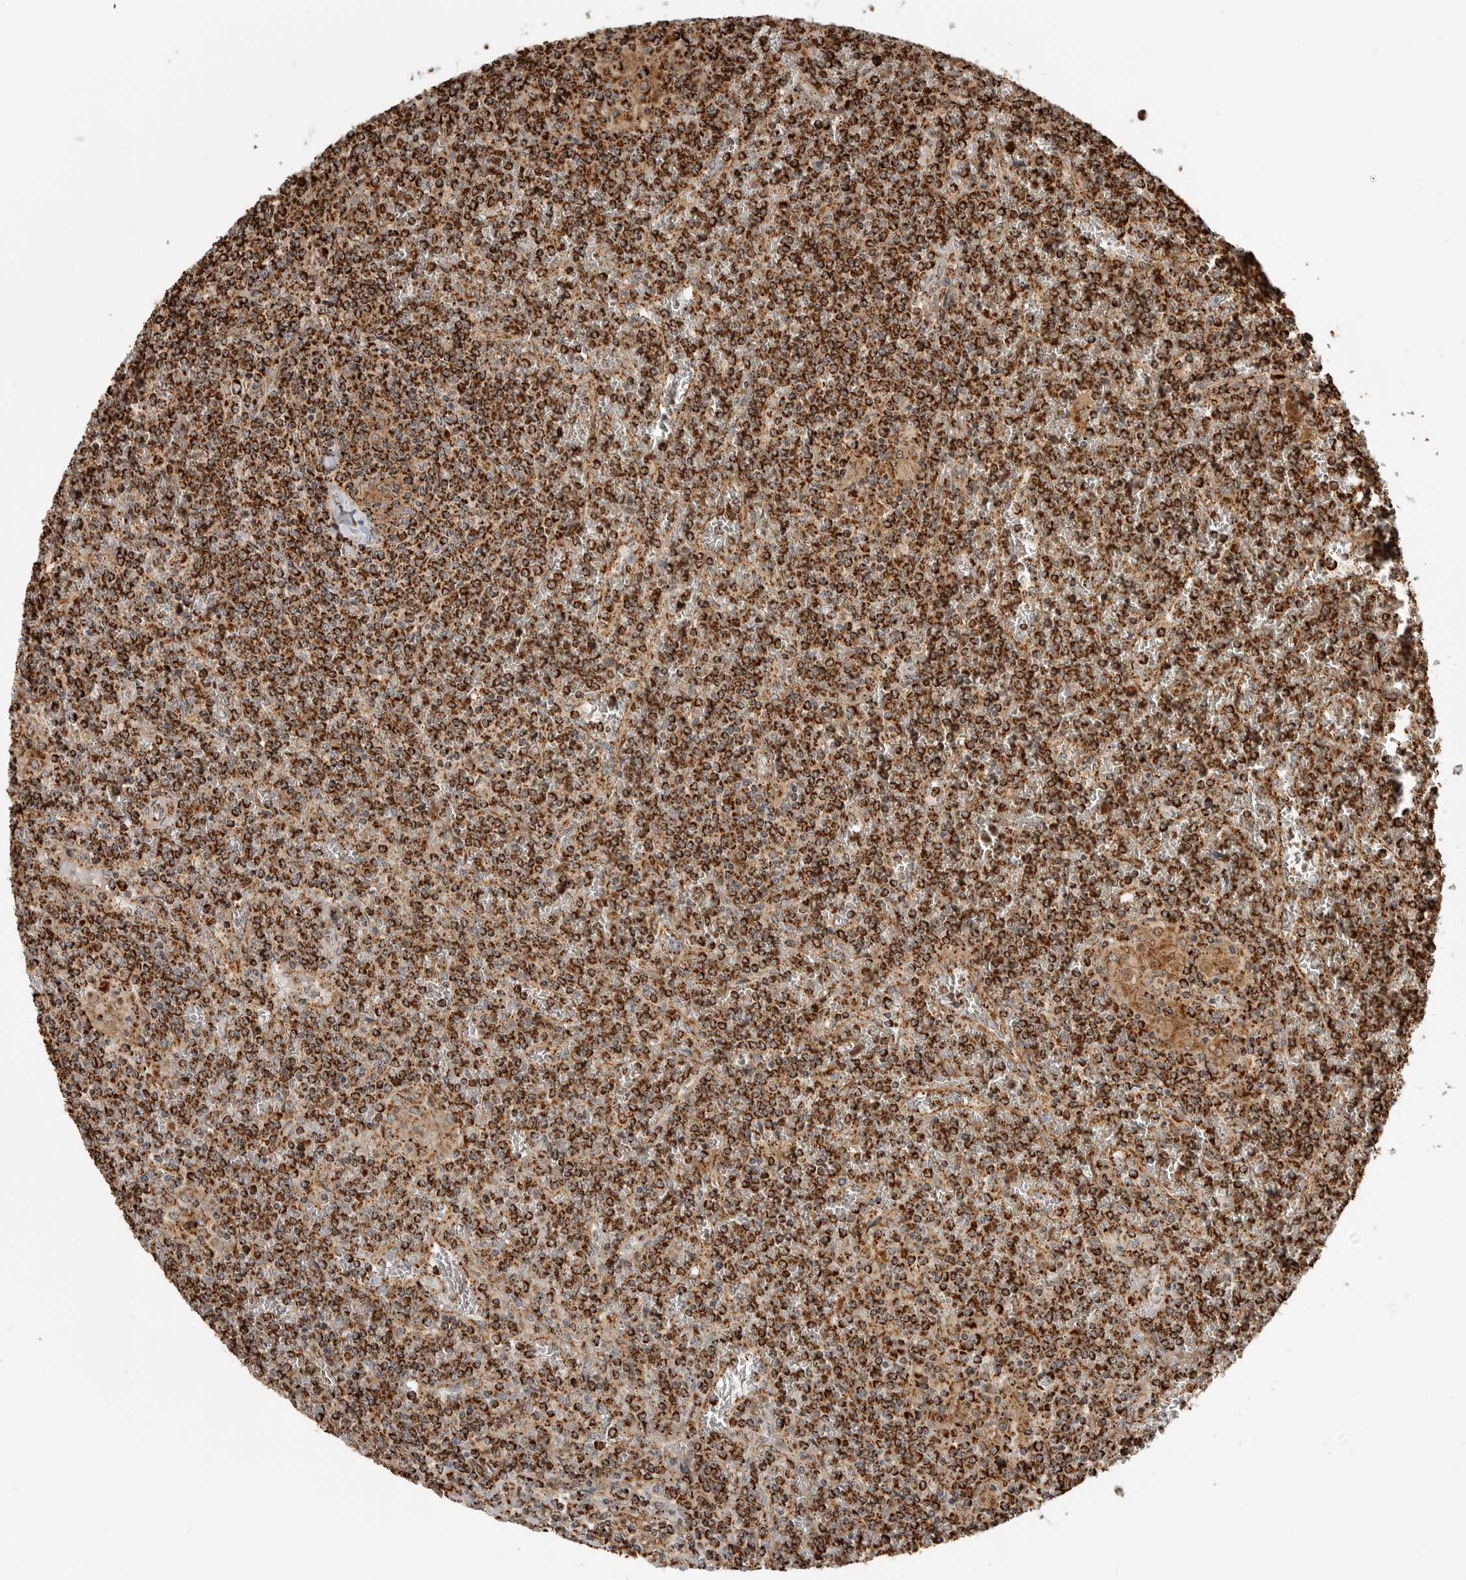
{"staining": {"intensity": "strong", "quantity": ">75%", "location": "cytoplasmic/membranous"}, "tissue": "lymphoma", "cell_type": "Tumor cells", "image_type": "cancer", "snomed": [{"axis": "morphology", "description": "Malignant lymphoma, non-Hodgkin's type, Low grade"}, {"axis": "topography", "description": "Spleen"}], "caption": "High-magnification brightfield microscopy of lymphoma stained with DAB (brown) and counterstained with hematoxylin (blue). tumor cells exhibit strong cytoplasmic/membranous staining is present in approximately>75% of cells.", "gene": "BMP2K", "patient": {"sex": "female", "age": 19}}